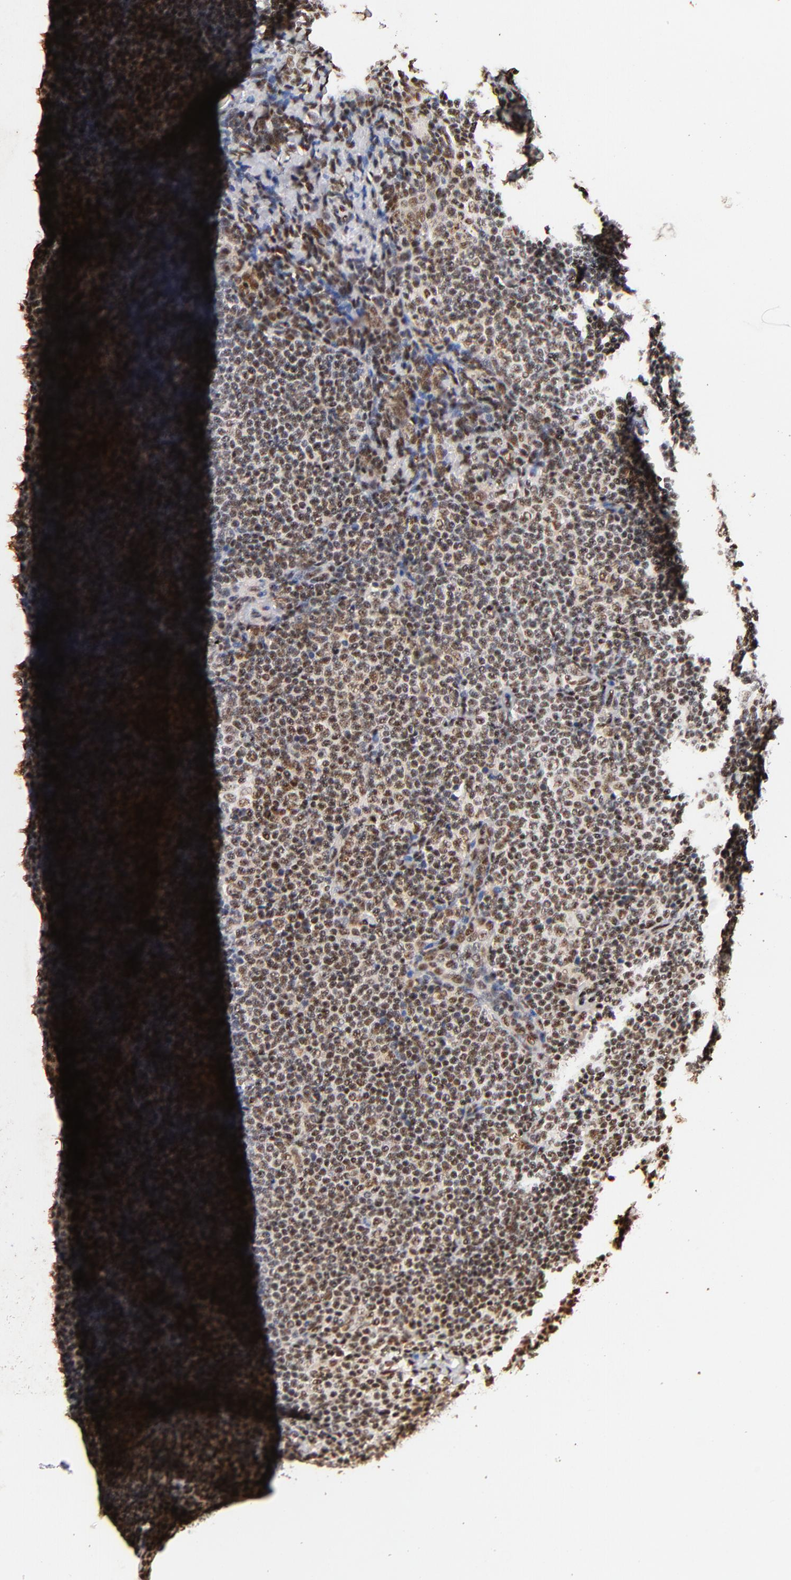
{"staining": {"intensity": "strong", "quantity": ">75%", "location": "cytoplasmic/membranous,nuclear"}, "tissue": "lymph node", "cell_type": "Germinal center cells", "image_type": "normal", "snomed": [{"axis": "morphology", "description": "Normal tissue, NOS"}, {"axis": "morphology", "description": "Uncertain malignant potential"}, {"axis": "topography", "description": "Lymph node"}, {"axis": "topography", "description": "Salivary gland, NOS"}], "caption": "The micrograph exhibits staining of unremarkable lymph node, revealing strong cytoplasmic/membranous,nuclear protein staining (brown color) within germinal center cells. (DAB IHC, brown staining for protein, blue staining for nuclei).", "gene": "MED12", "patient": {"sex": "female", "age": 51}}